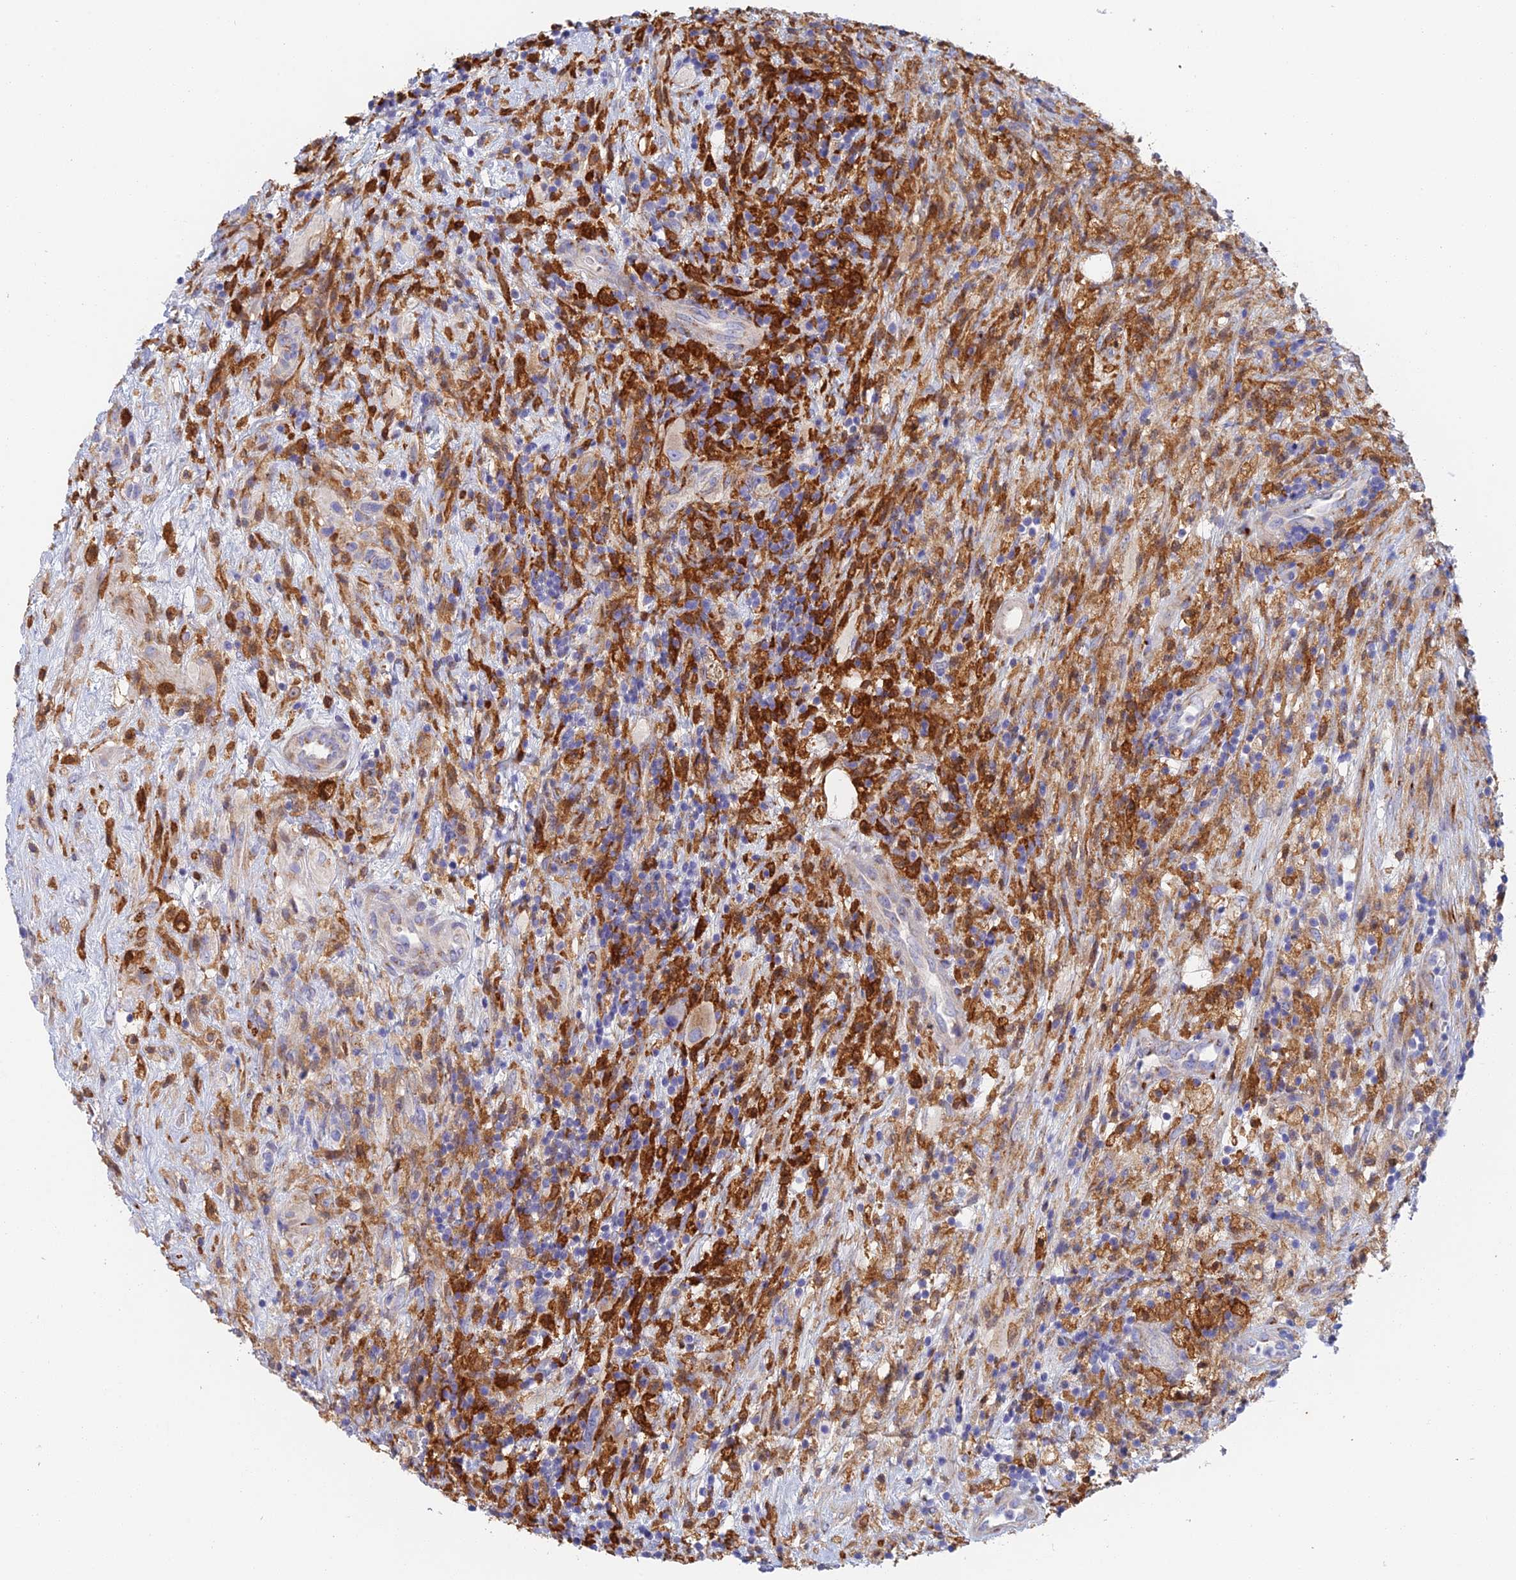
{"staining": {"intensity": "strong", "quantity": "<25%", "location": "cytoplasmic/membranous"}, "tissue": "glioma", "cell_type": "Tumor cells", "image_type": "cancer", "snomed": [{"axis": "morphology", "description": "Glioma, malignant, High grade"}, {"axis": "topography", "description": "Brain"}], "caption": "Immunohistochemistry of human glioma displays medium levels of strong cytoplasmic/membranous staining in approximately <25% of tumor cells.", "gene": "SLC24A3", "patient": {"sex": "male", "age": 69}}